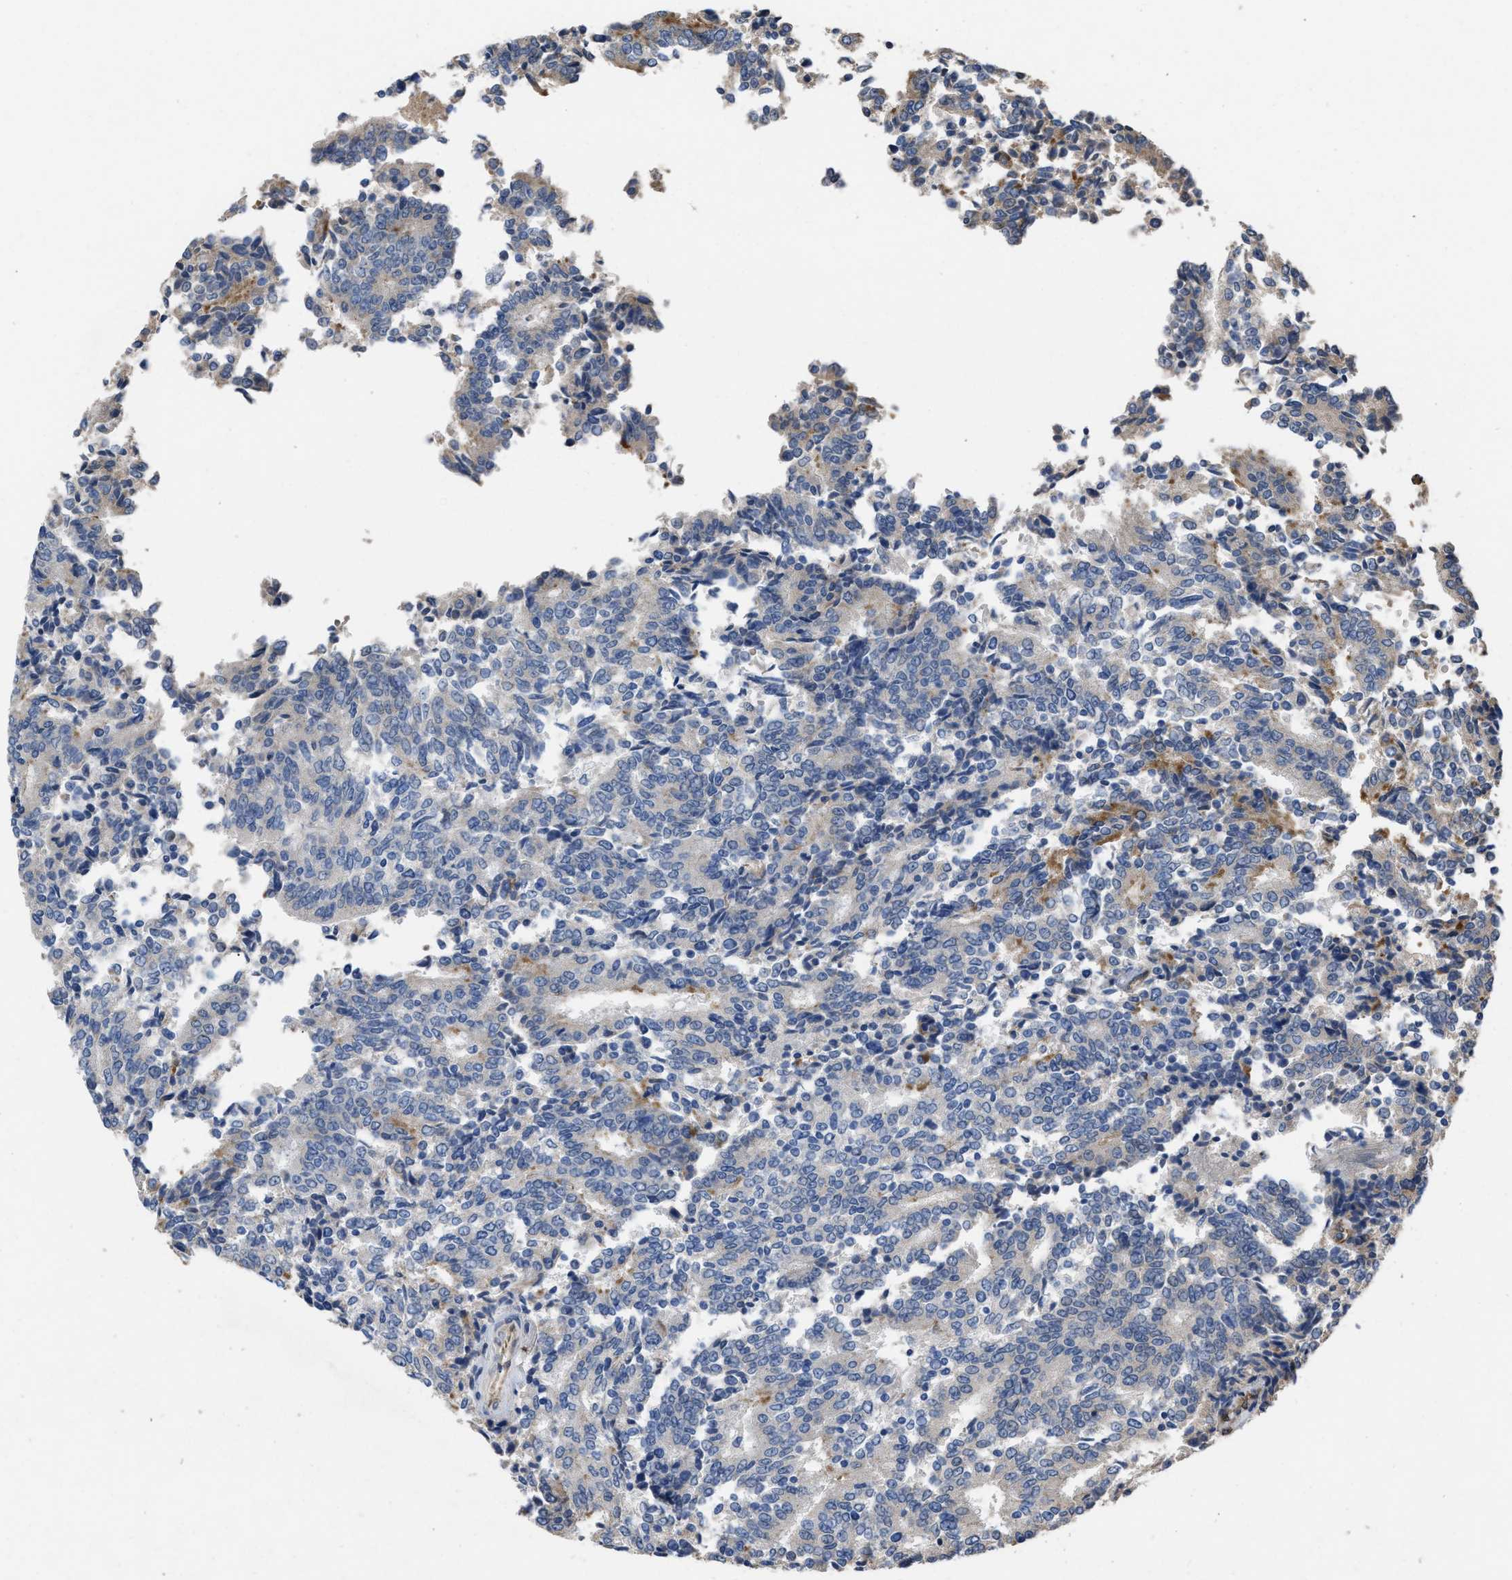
{"staining": {"intensity": "negative", "quantity": "none", "location": "none"}, "tissue": "prostate cancer", "cell_type": "Tumor cells", "image_type": "cancer", "snomed": [{"axis": "morphology", "description": "Normal tissue, NOS"}, {"axis": "morphology", "description": "Adenocarcinoma, High grade"}, {"axis": "topography", "description": "Prostate"}, {"axis": "topography", "description": "Seminal veicle"}], "caption": "Human prostate cancer (high-grade adenocarcinoma) stained for a protein using immunohistochemistry exhibits no staining in tumor cells.", "gene": "SLC4A11", "patient": {"sex": "male", "age": 55}}